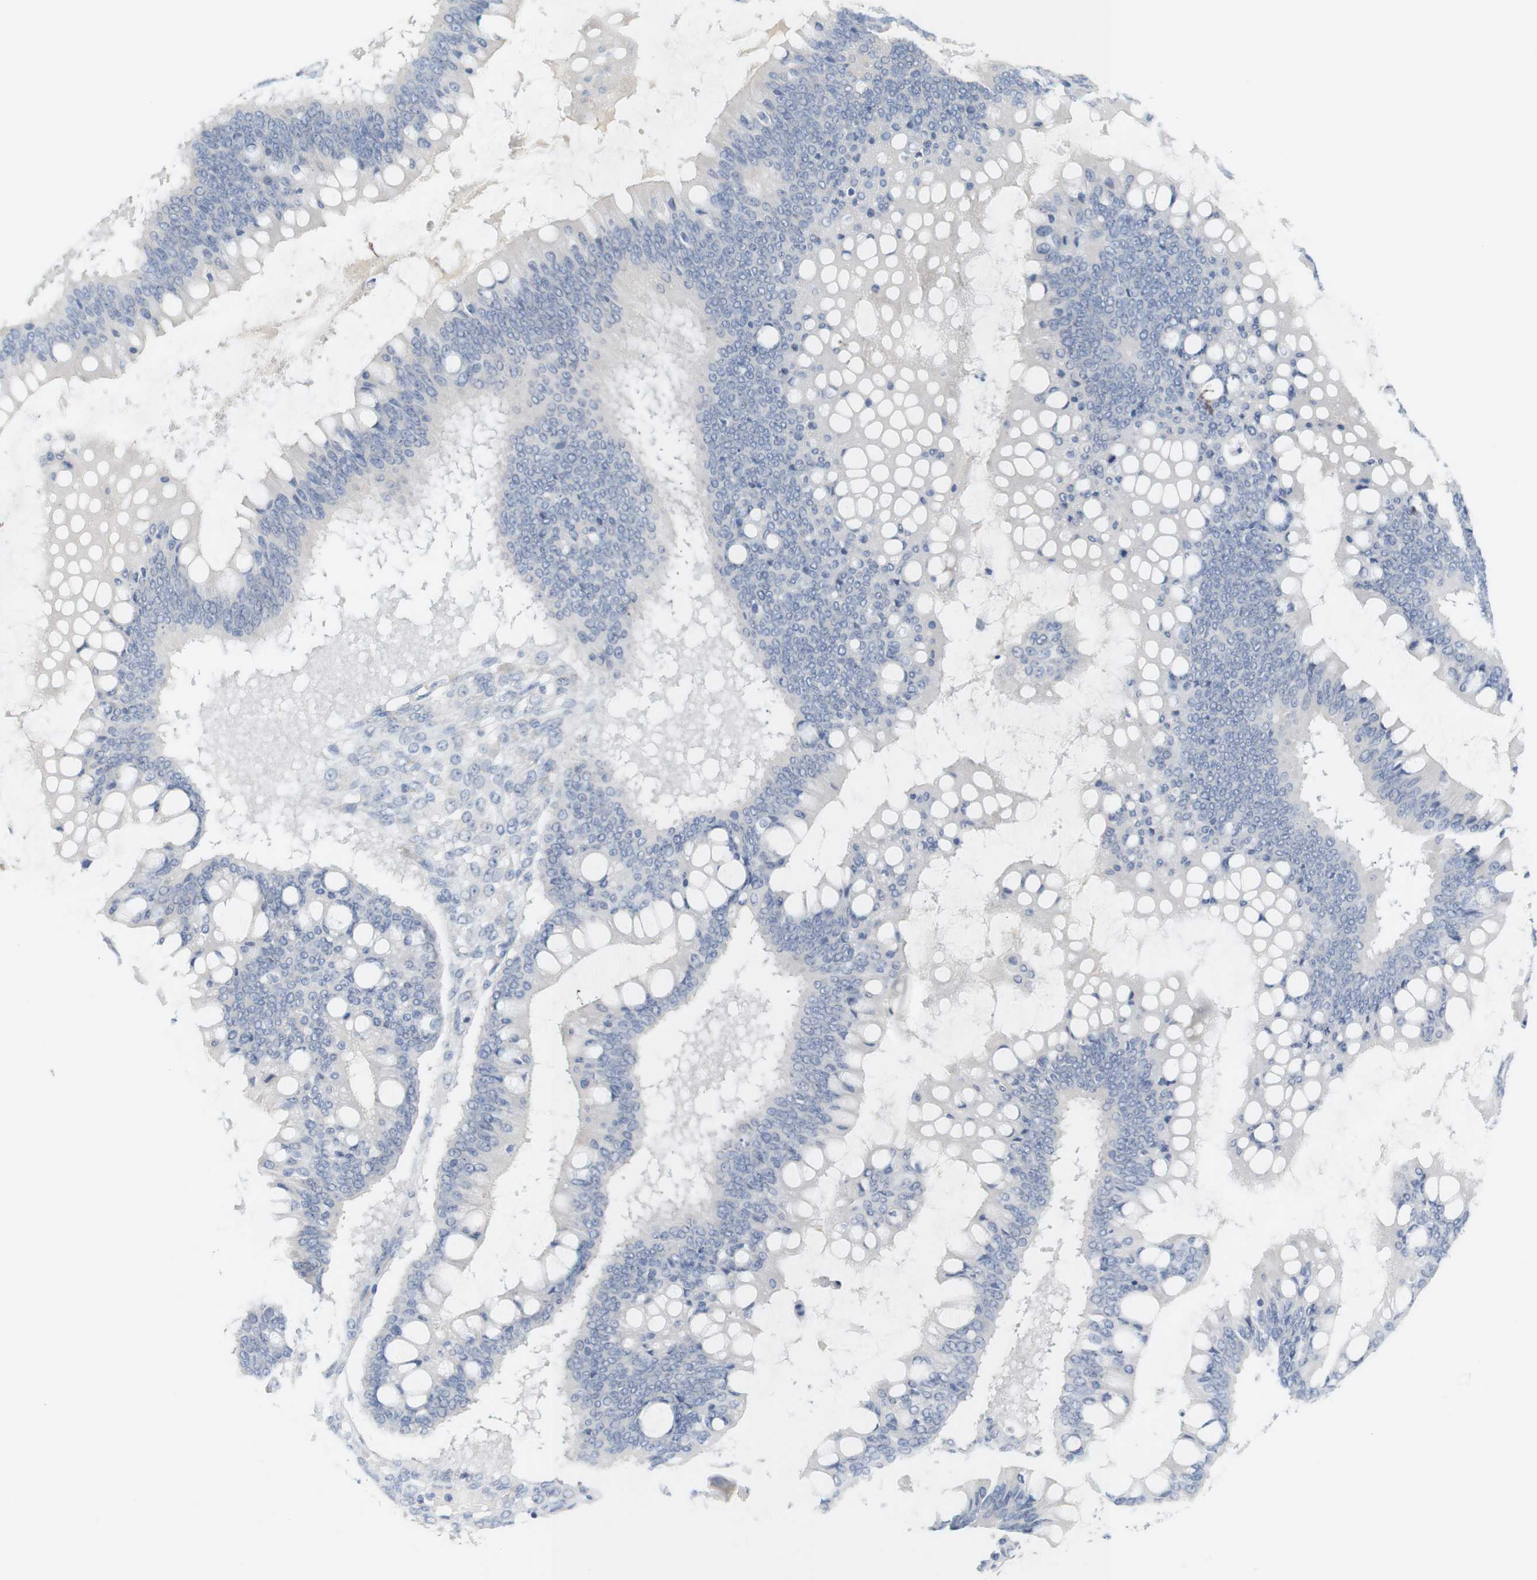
{"staining": {"intensity": "negative", "quantity": "none", "location": "none"}, "tissue": "ovarian cancer", "cell_type": "Tumor cells", "image_type": "cancer", "snomed": [{"axis": "morphology", "description": "Cystadenocarcinoma, mucinous, NOS"}, {"axis": "topography", "description": "Ovary"}], "caption": "DAB immunohistochemical staining of human ovarian cancer (mucinous cystadenocarcinoma) demonstrates no significant staining in tumor cells.", "gene": "RGS9", "patient": {"sex": "female", "age": 73}}